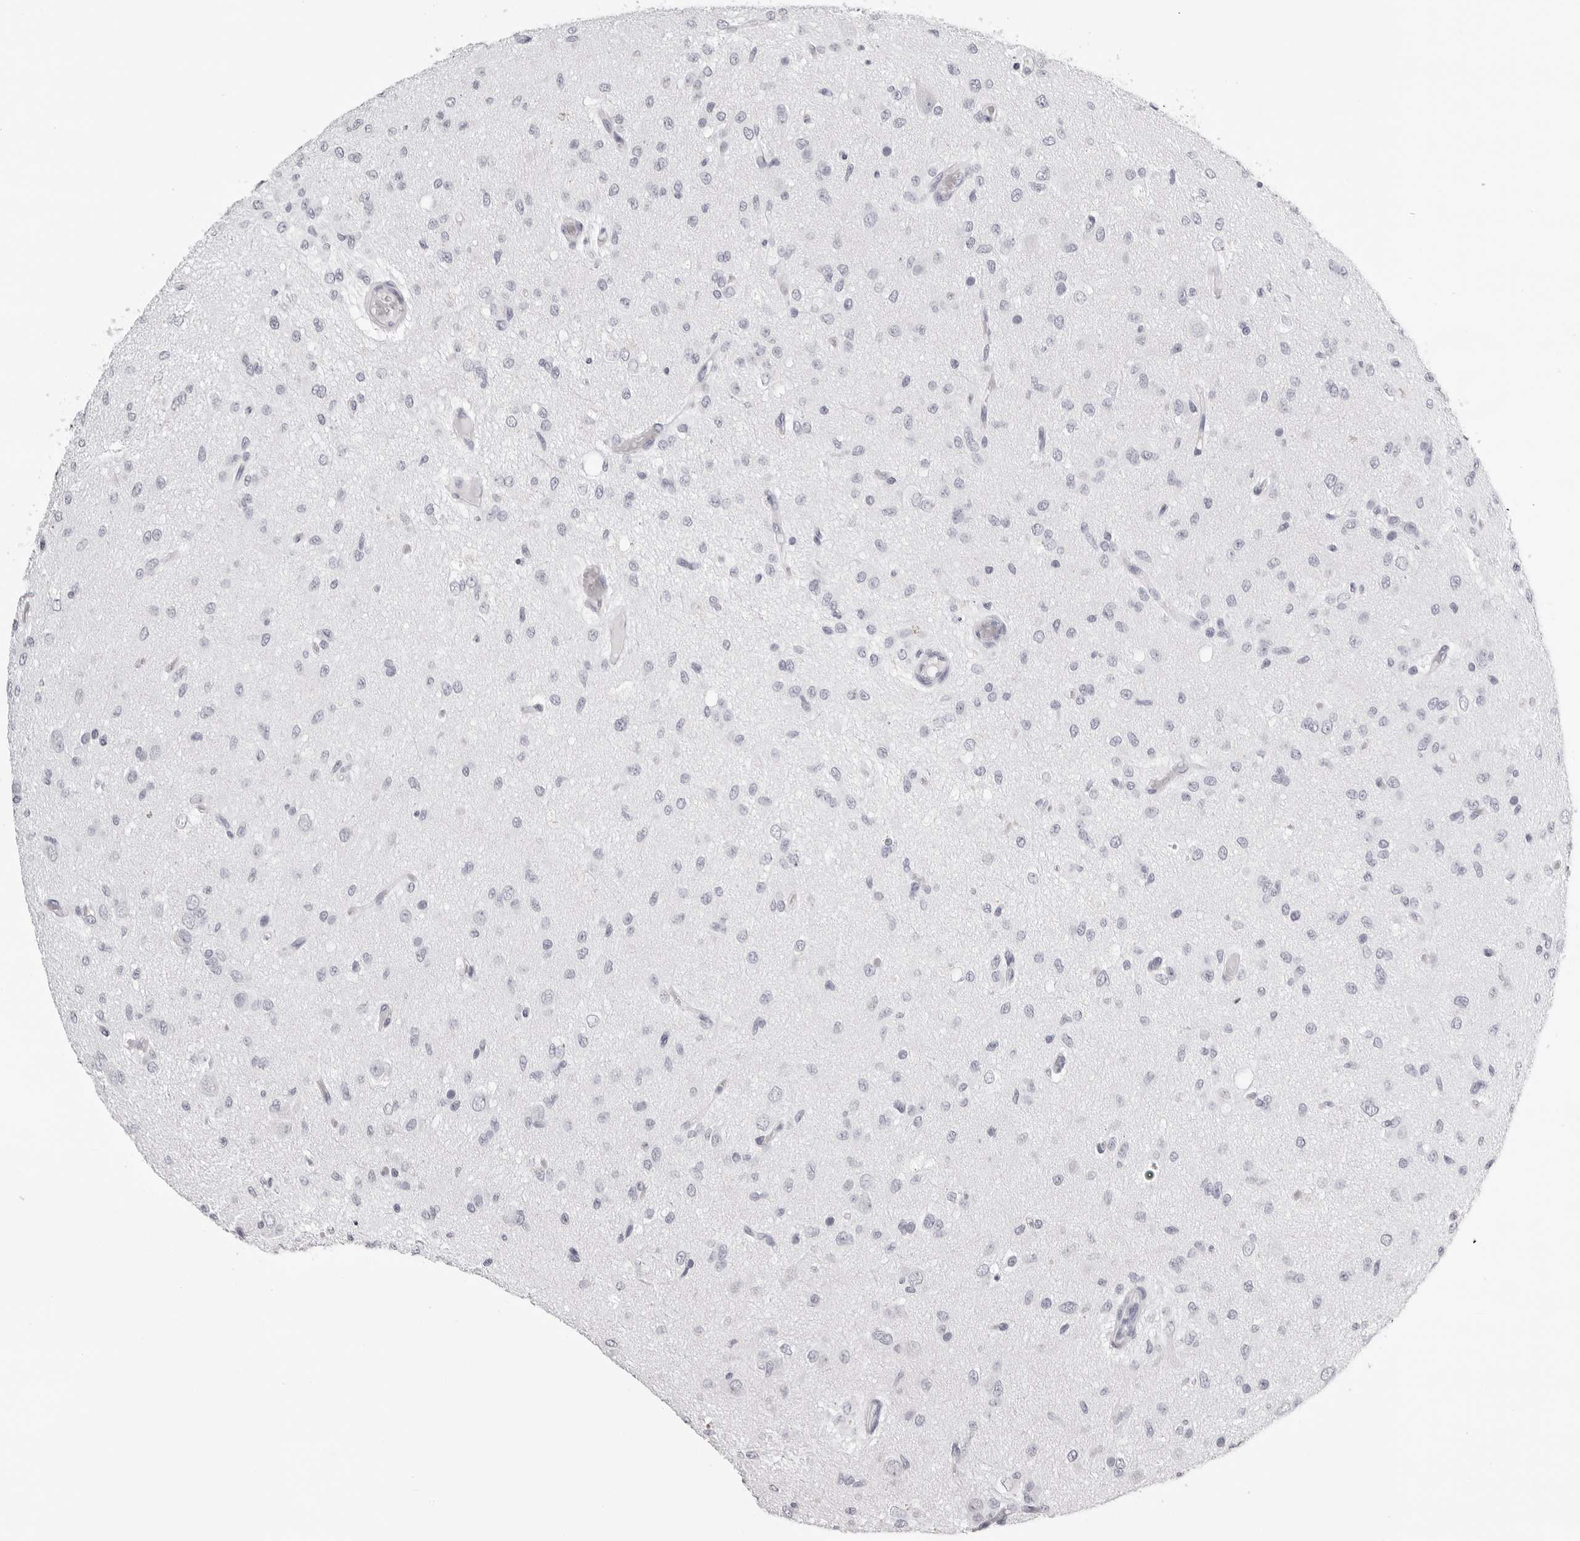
{"staining": {"intensity": "negative", "quantity": "none", "location": "none"}, "tissue": "glioma", "cell_type": "Tumor cells", "image_type": "cancer", "snomed": [{"axis": "morphology", "description": "Glioma, malignant, High grade"}, {"axis": "topography", "description": "Brain"}], "caption": "The immunohistochemistry (IHC) micrograph has no significant expression in tumor cells of malignant glioma (high-grade) tissue. (Stains: DAB immunohistochemistry (IHC) with hematoxylin counter stain, Microscopy: brightfield microscopy at high magnification).", "gene": "RHO", "patient": {"sex": "female", "age": 59}}